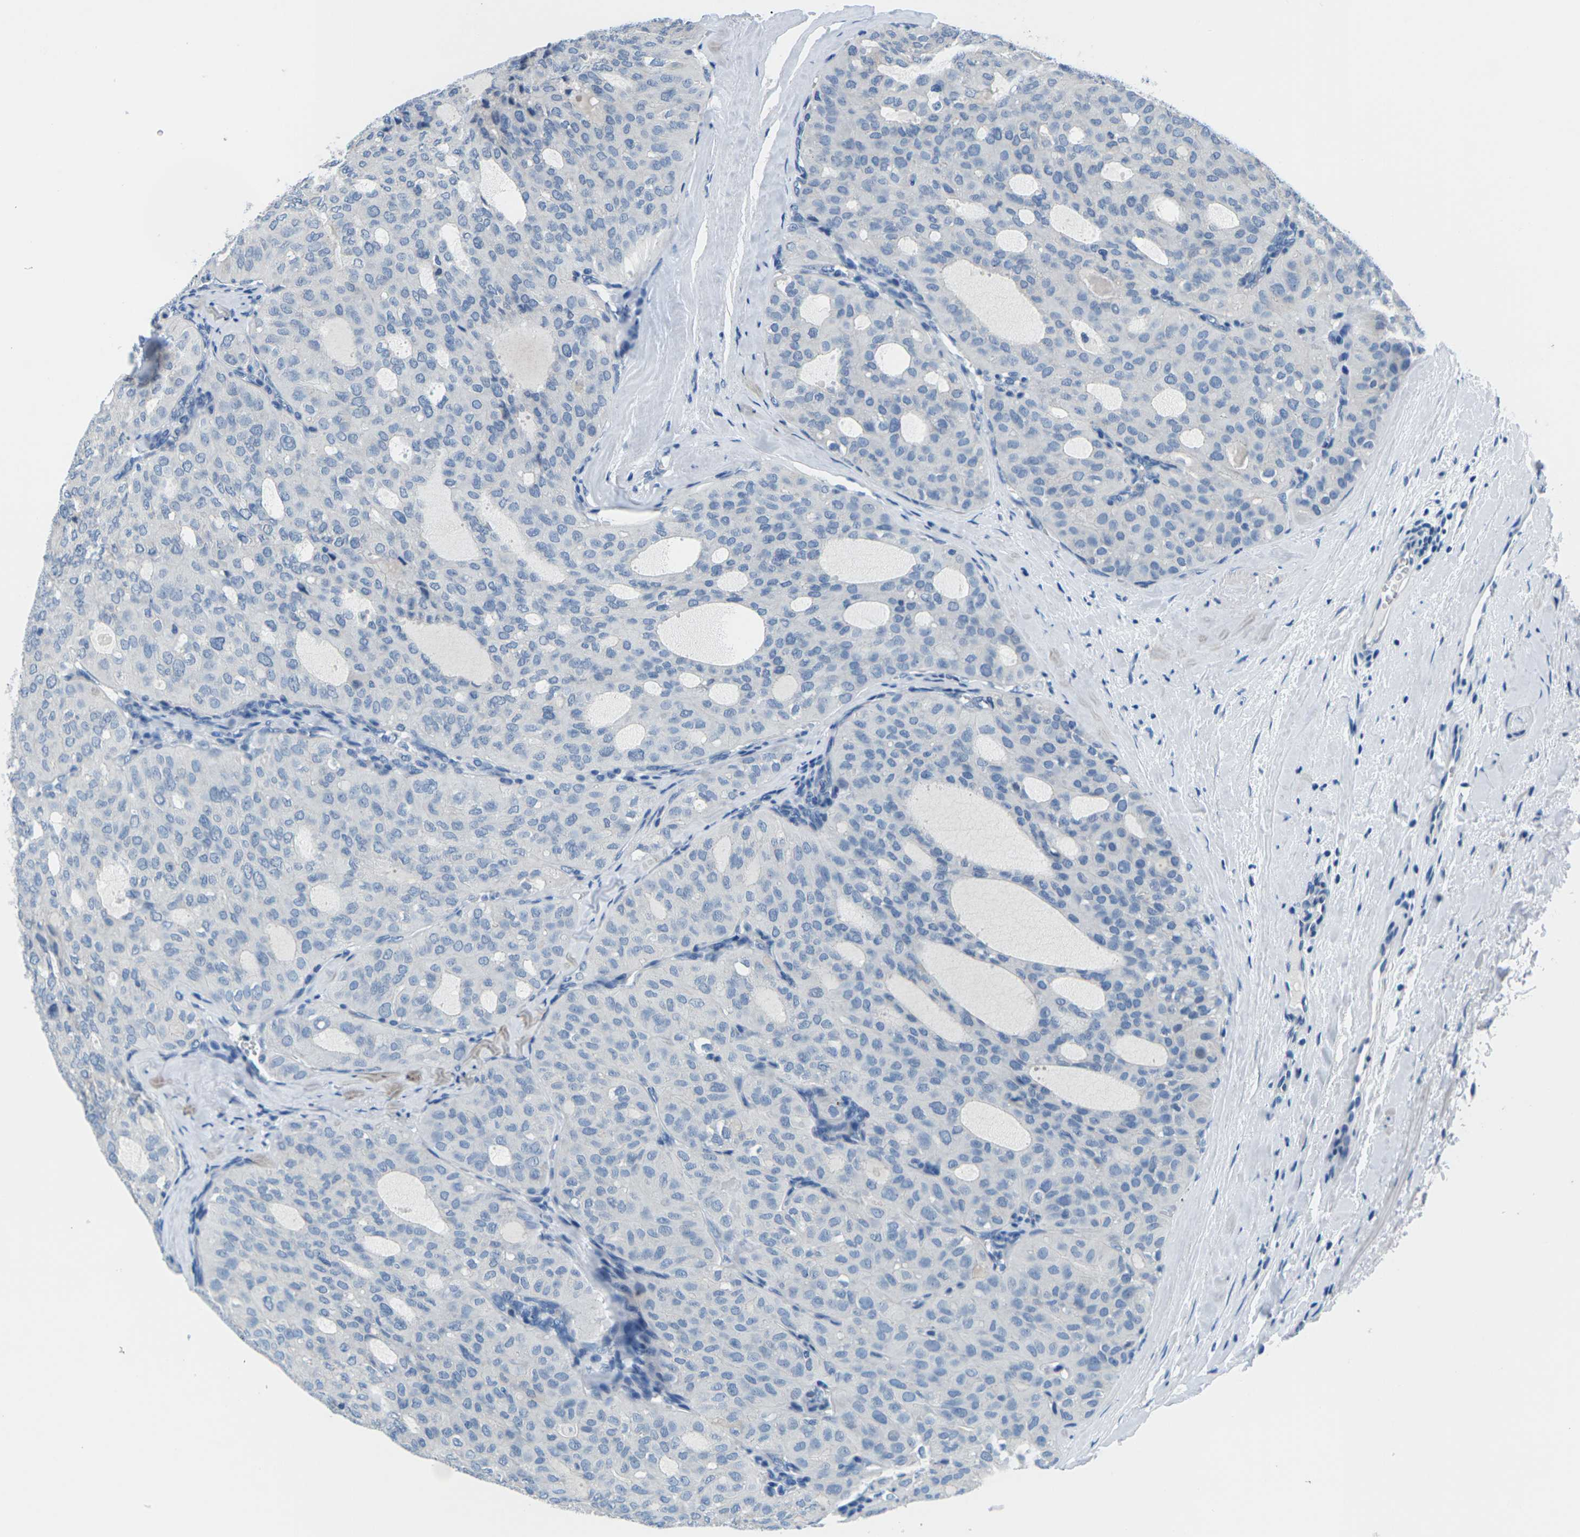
{"staining": {"intensity": "negative", "quantity": "none", "location": "none"}, "tissue": "thyroid cancer", "cell_type": "Tumor cells", "image_type": "cancer", "snomed": [{"axis": "morphology", "description": "Follicular adenoma carcinoma, NOS"}, {"axis": "topography", "description": "Thyroid gland"}], "caption": "Image shows no protein positivity in tumor cells of thyroid follicular adenoma carcinoma tissue.", "gene": "UMOD", "patient": {"sex": "male", "age": 75}}